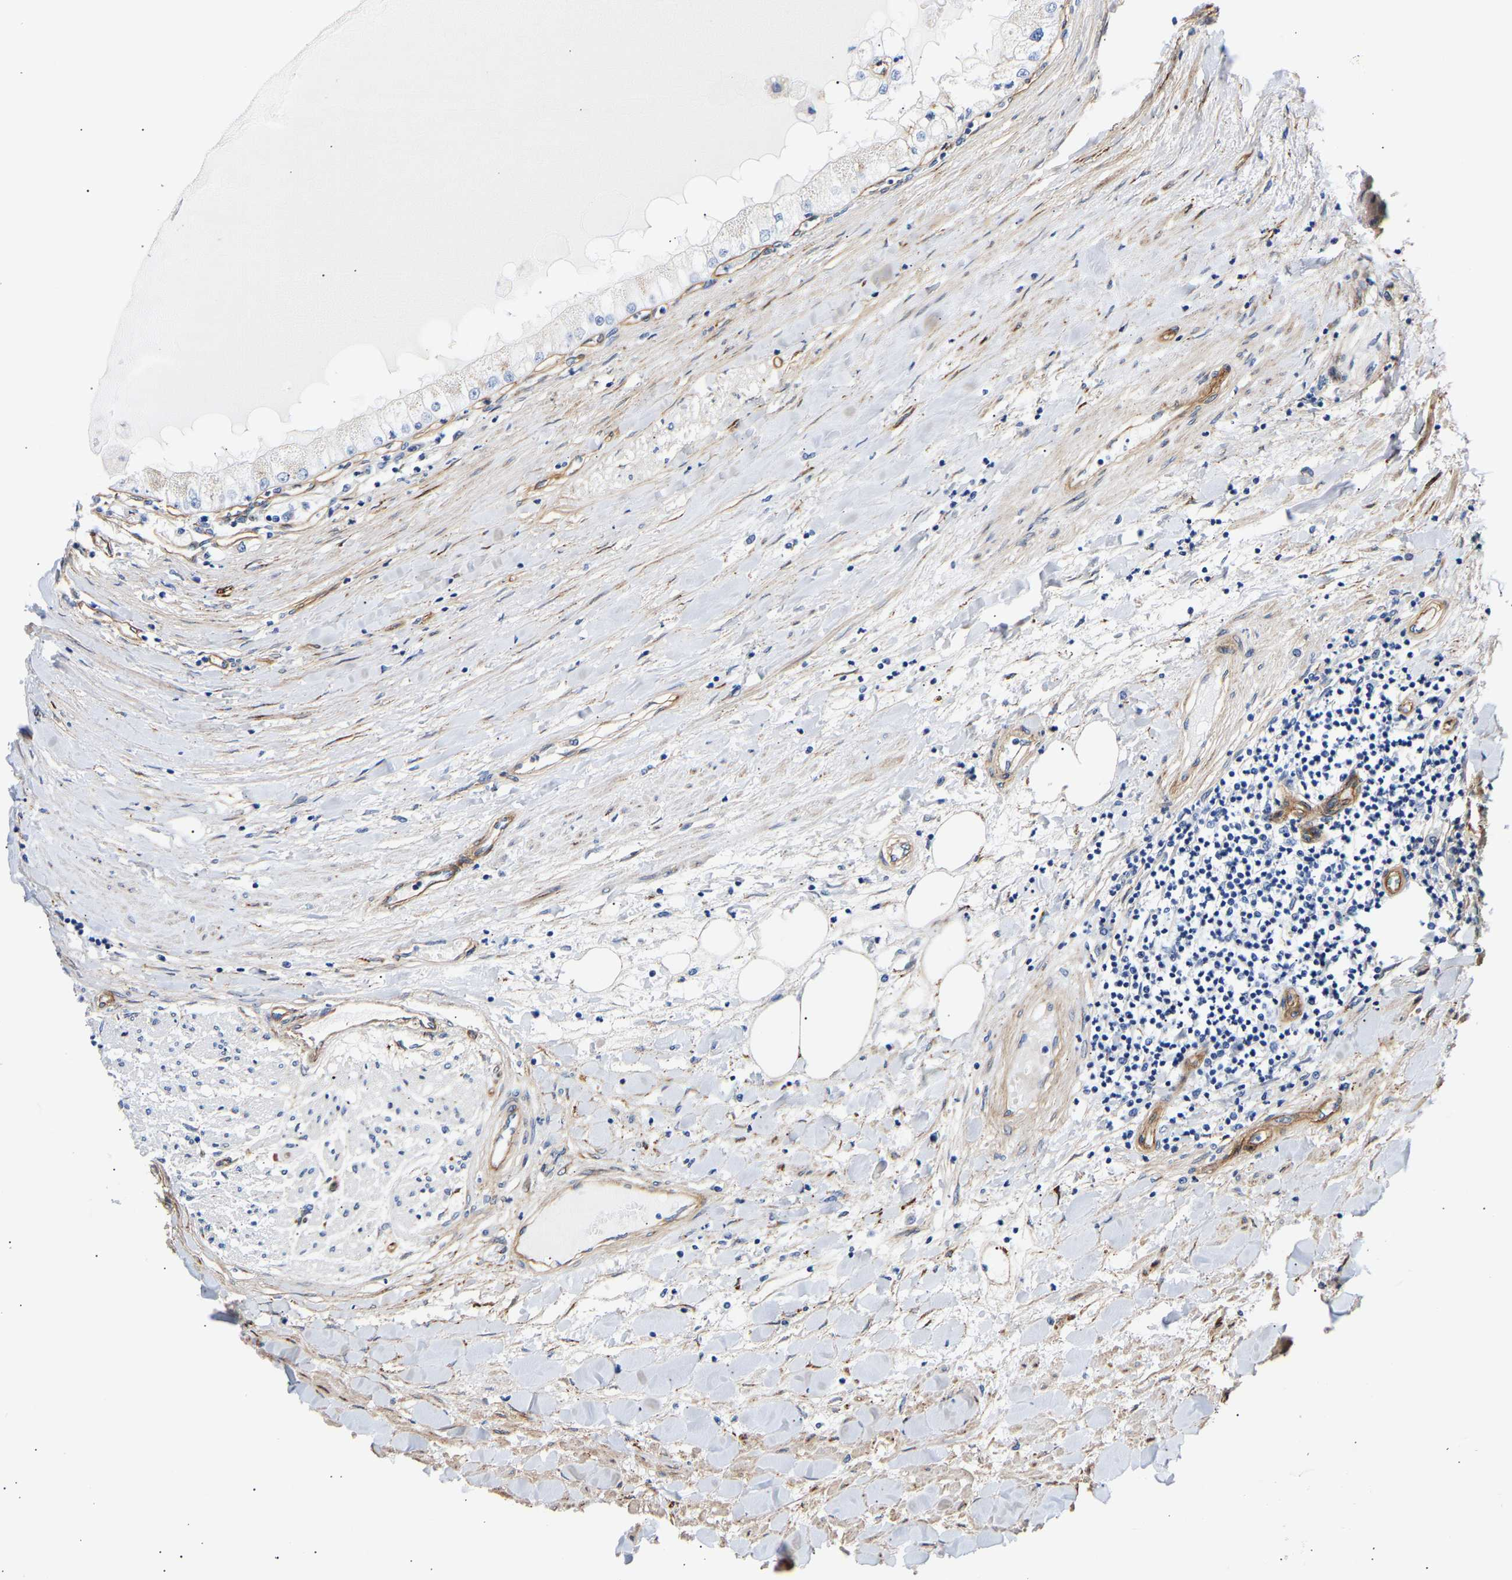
{"staining": {"intensity": "negative", "quantity": "none", "location": "none"}, "tissue": "renal cancer", "cell_type": "Tumor cells", "image_type": "cancer", "snomed": [{"axis": "morphology", "description": "Adenocarcinoma, NOS"}, {"axis": "topography", "description": "Kidney"}], "caption": "A histopathology image of renal adenocarcinoma stained for a protein demonstrates no brown staining in tumor cells. (DAB (3,3'-diaminobenzidine) immunohistochemistry visualized using brightfield microscopy, high magnification).", "gene": "IGFBP7", "patient": {"sex": "male", "age": 68}}